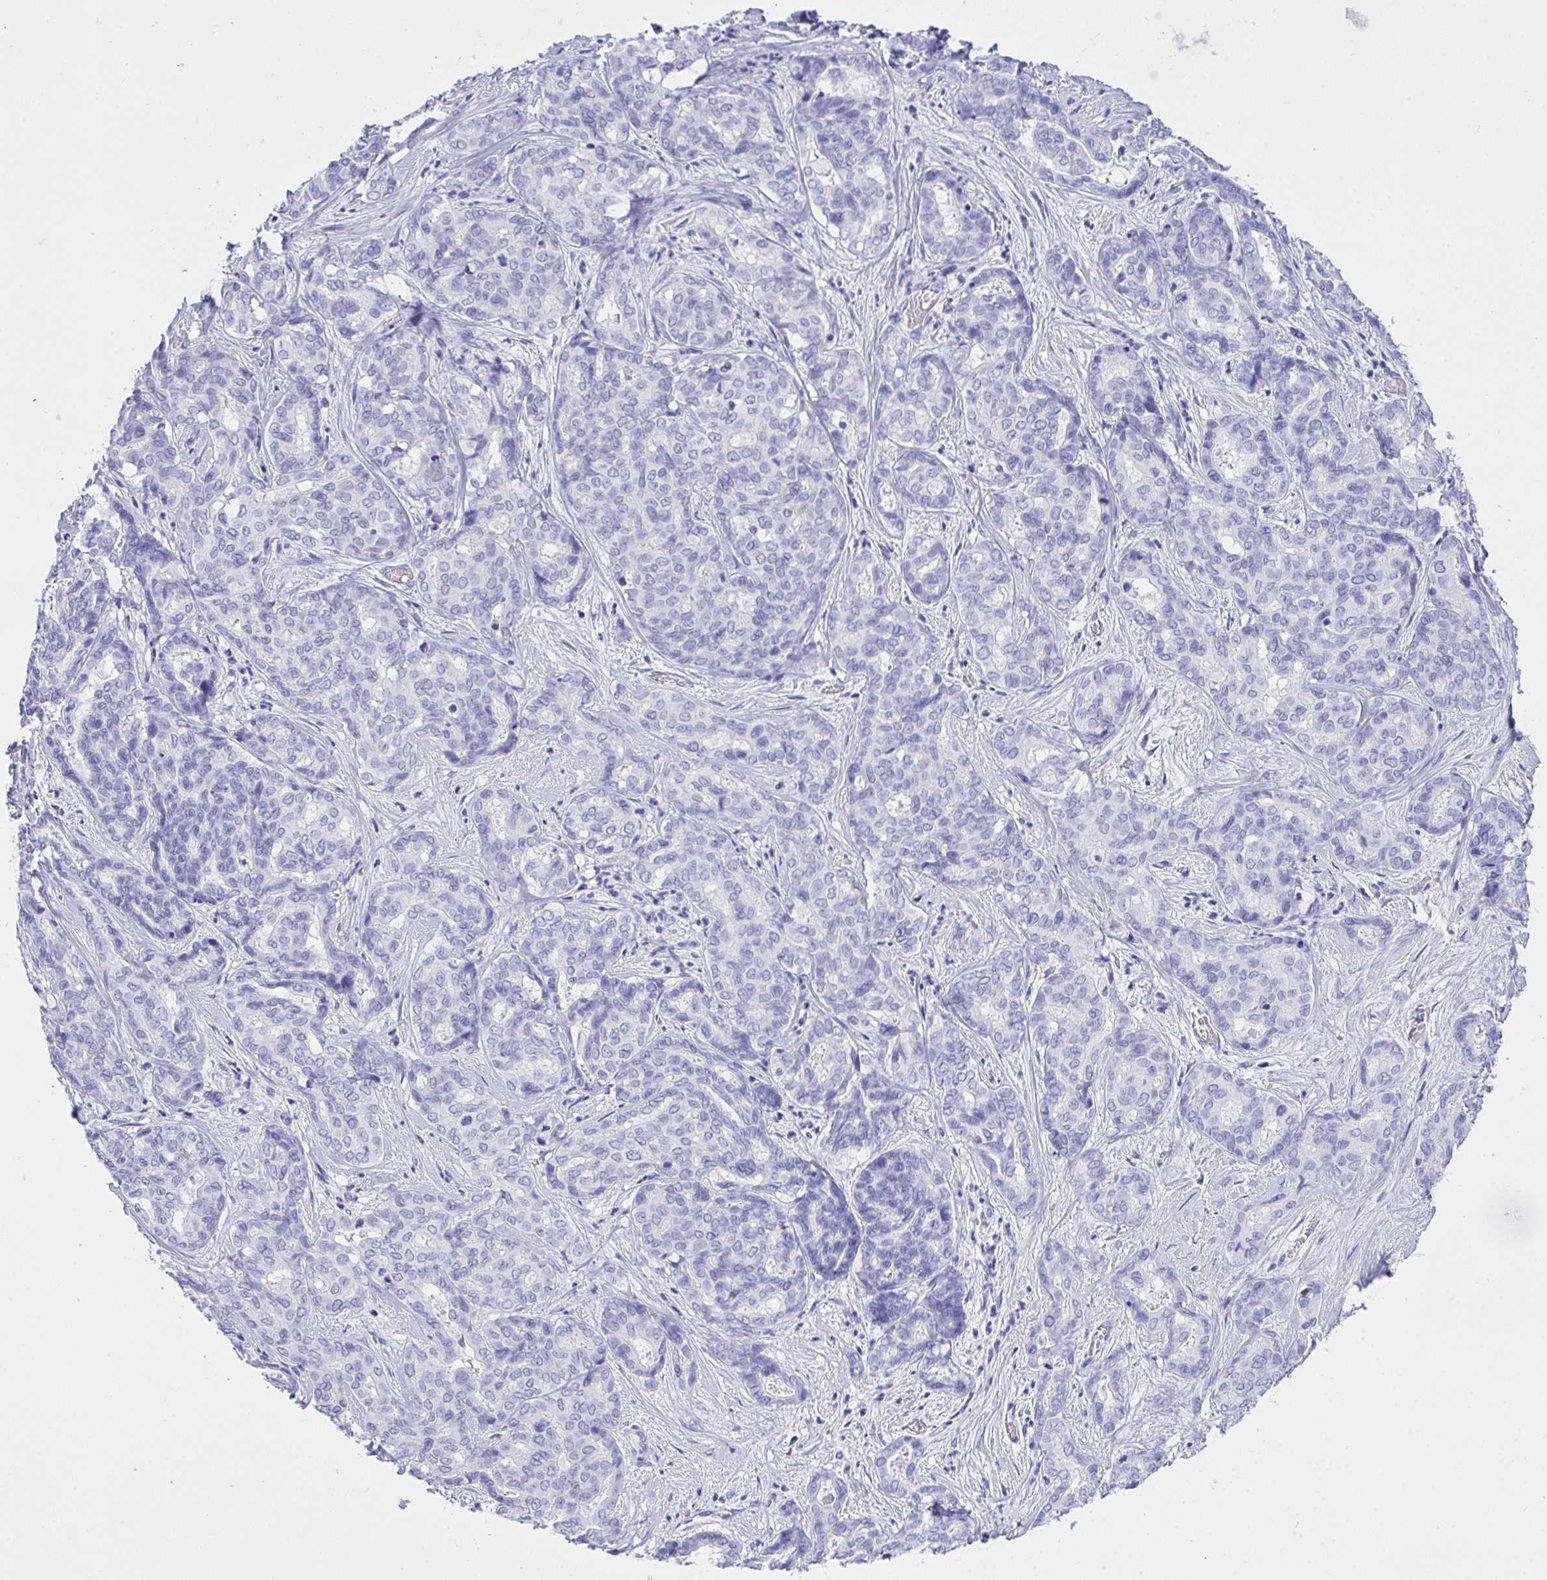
{"staining": {"intensity": "negative", "quantity": "none", "location": "none"}, "tissue": "liver cancer", "cell_type": "Tumor cells", "image_type": "cancer", "snomed": [{"axis": "morphology", "description": "Cholangiocarcinoma"}, {"axis": "topography", "description": "Liver"}], "caption": "Immunohistochemistry image of neoplastic tissue: human cholangiocarcinoma (liver) stained with DAB (3,3'-diaminobenzidine) shows no significant protein positivity in tumor cells.", "gene": "AKR1D1", "patient": {"sex": "female", "age": 64}}